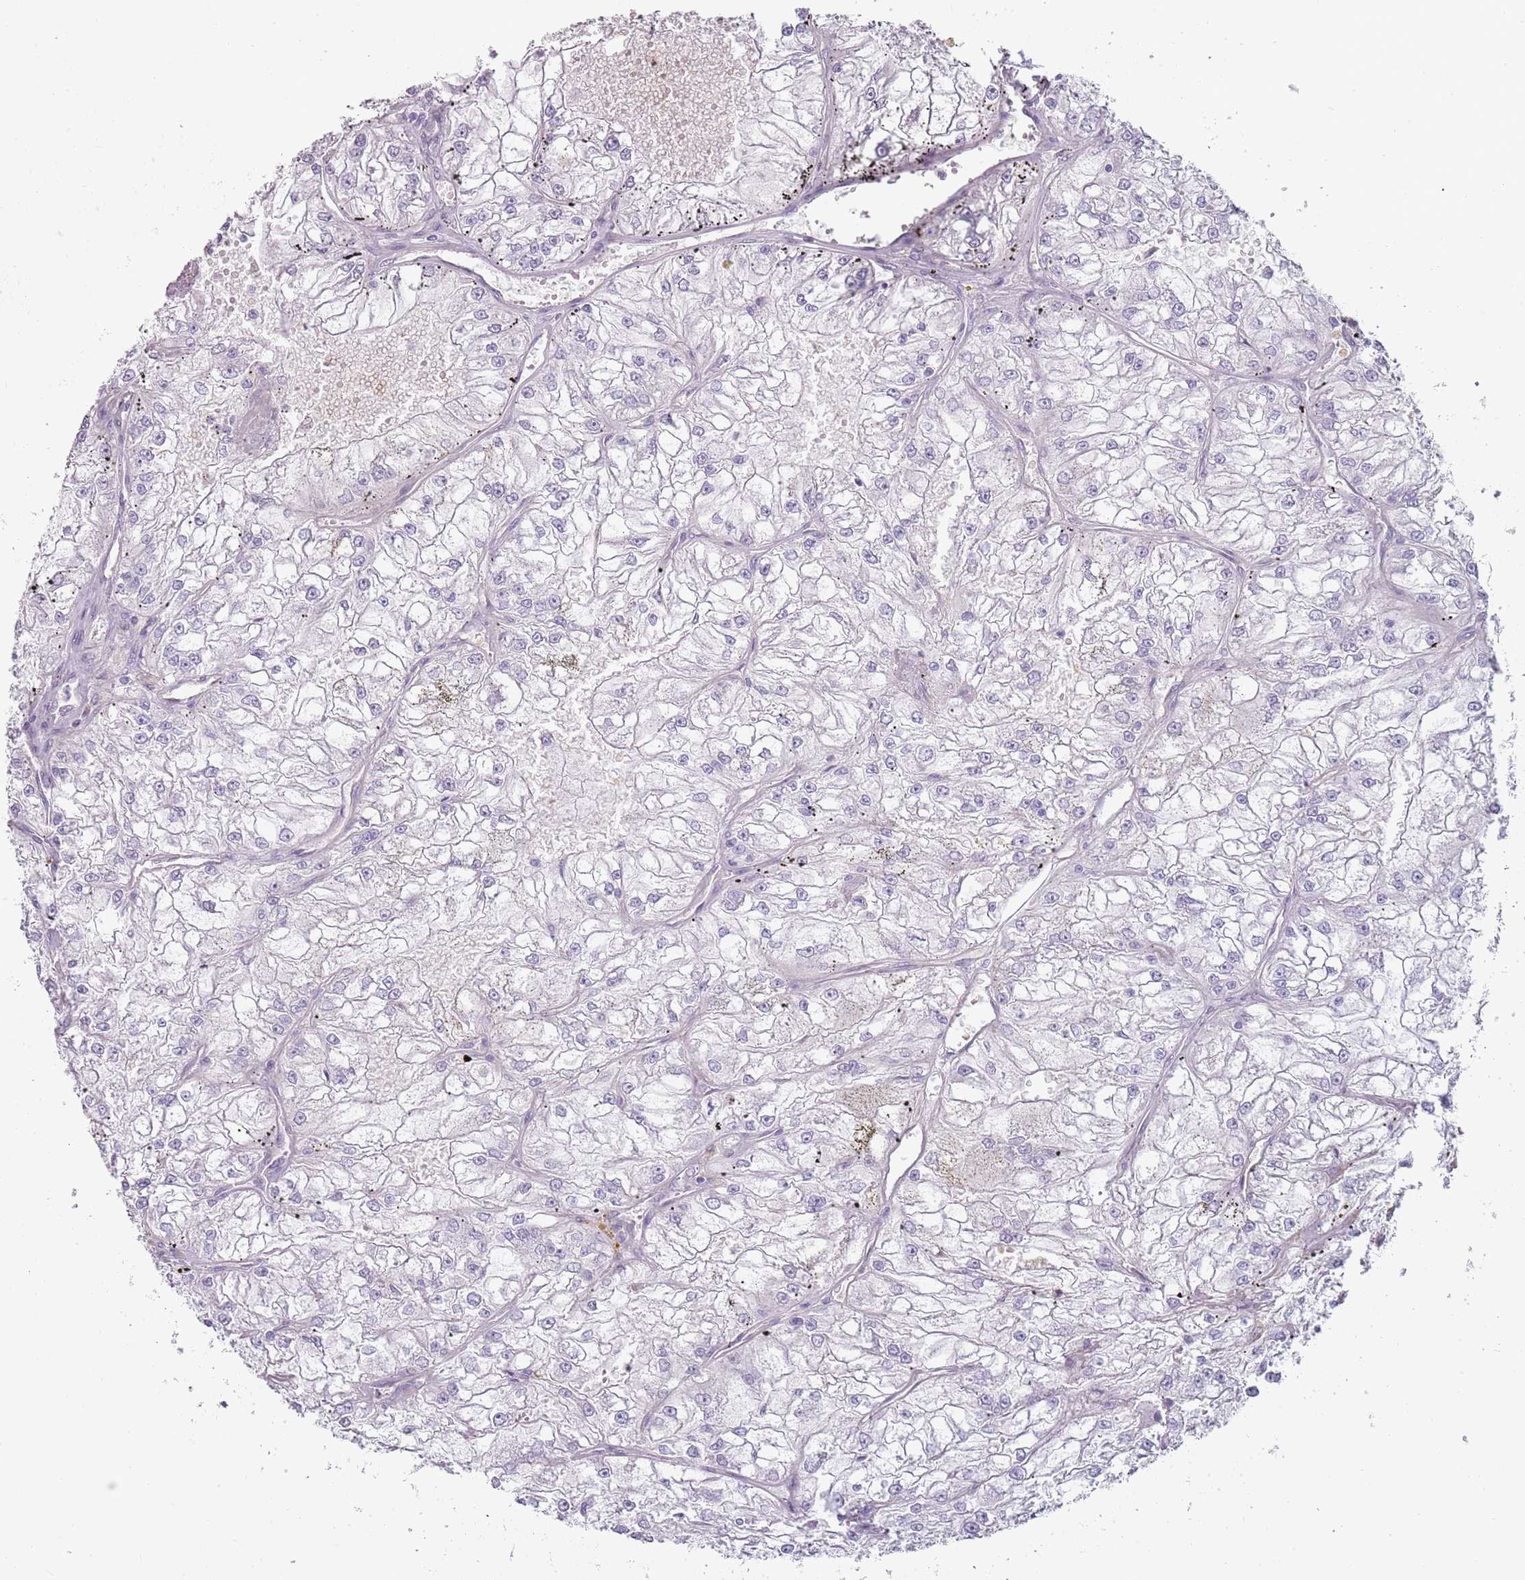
{"staining": {"intensity": "negative", "quantity": "none", "location": "none"}, "tissue": "renal cancer", "cell_type": "Tumor cells", "image_type": "cancer", "snomed": [{"axis": "morphology", "description": "Adenocarcinoma, NOS"}, {"axis": "topography", "description": "Kidney"}], "caption": "DAB immunohistochemical staining of adenocarcinoma (renal) shows no significant positivity in tumor cells.", "gene": "RFX2", "patient": {"sex": "female", "age": 72}}